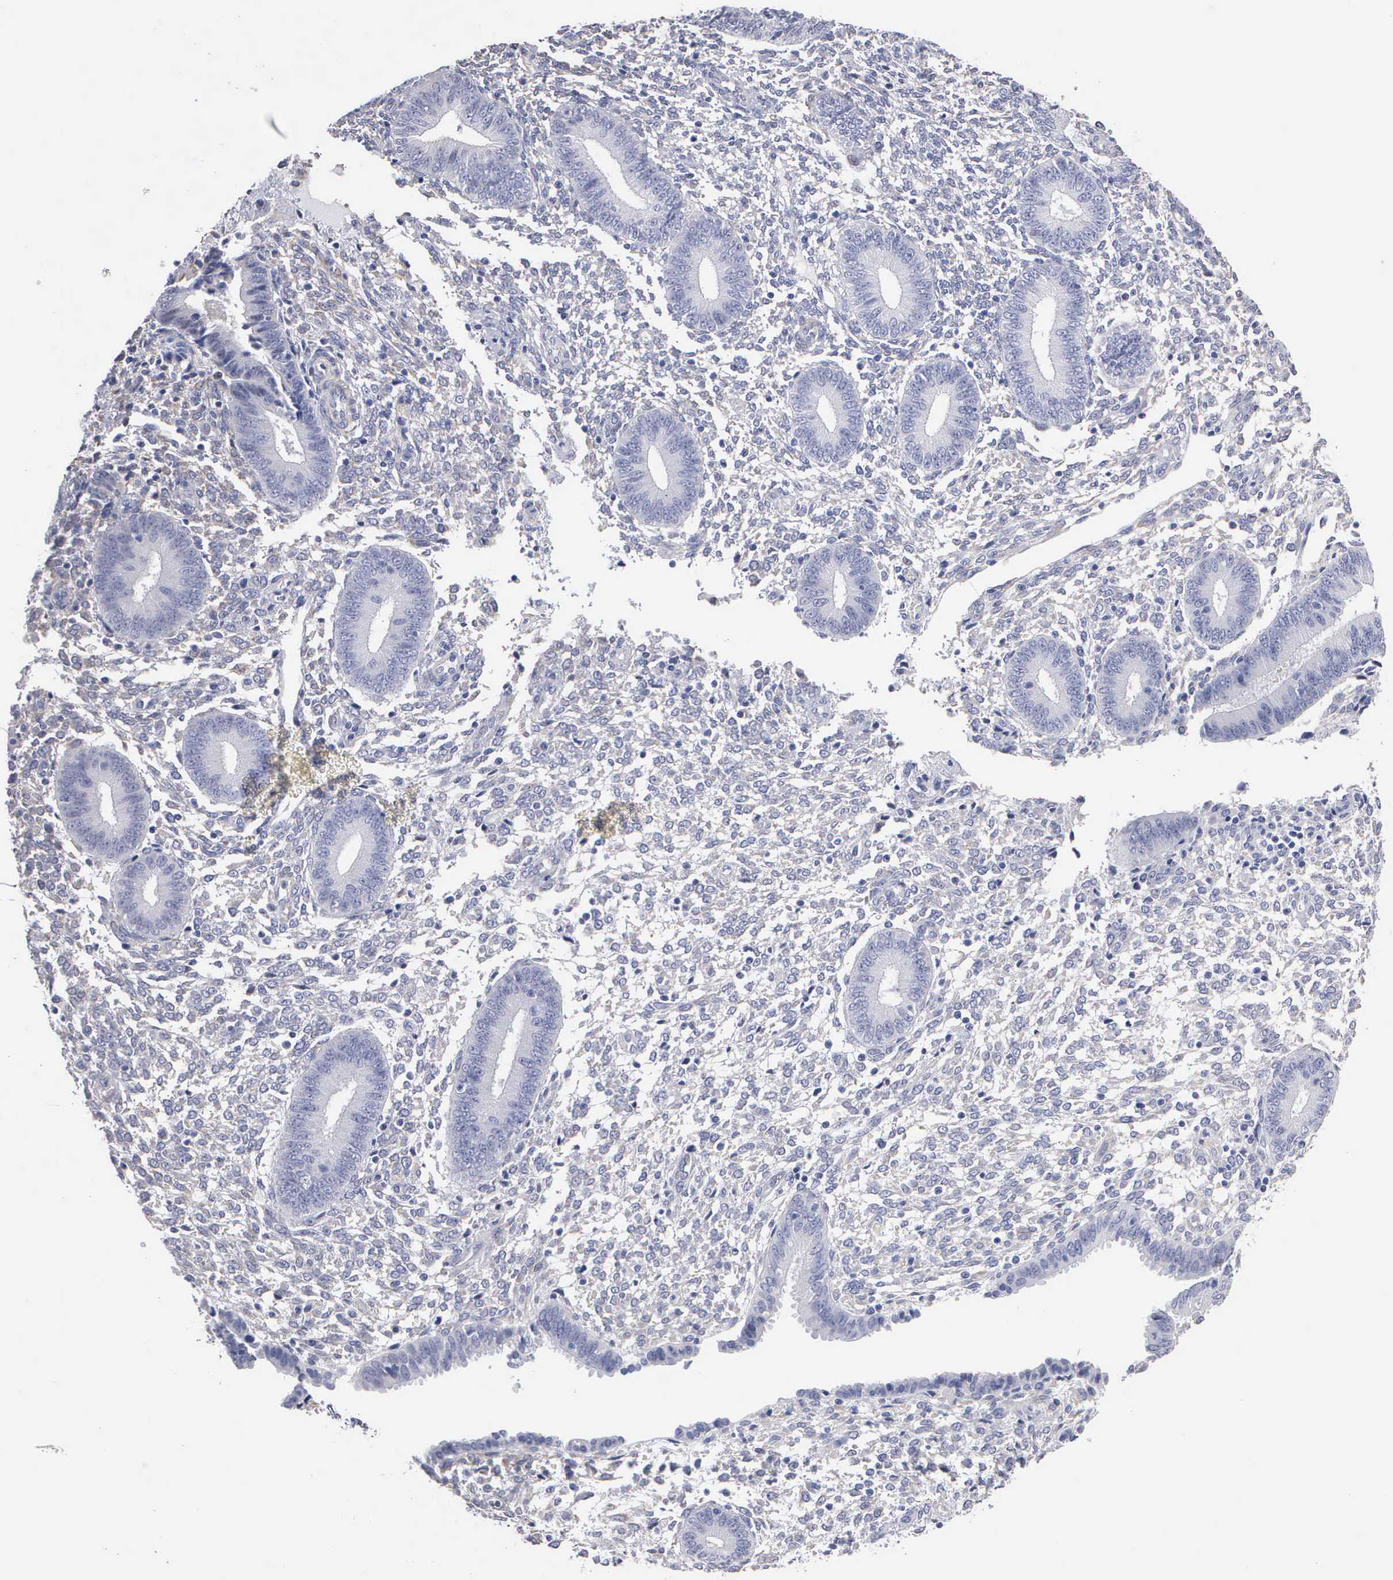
{"staining": {"intensity": "negative", "quantity": "none", "location": "none"}, "tissue": "endometrium", "cell_type": "Cells in endometrial stroma", "image_type": "normal", "snomed": [{"axis": "morphology", "description": "Normal tissue, NOS"}, {"axis": "topography", "description": "Endometrium"}], "caption": "The immunohistochemistry (IHC) image has no significant expression in cells in endometrial stroma of endometrium. Brightfield microscopy of immunohistochemistry stained with DAB (3,3'-diaminobenzidine) (brown) and hematoxylin (blue), captured at high magnification.", "gene": "ELFN2", "patient": {"sex": "female", "age": 35}}